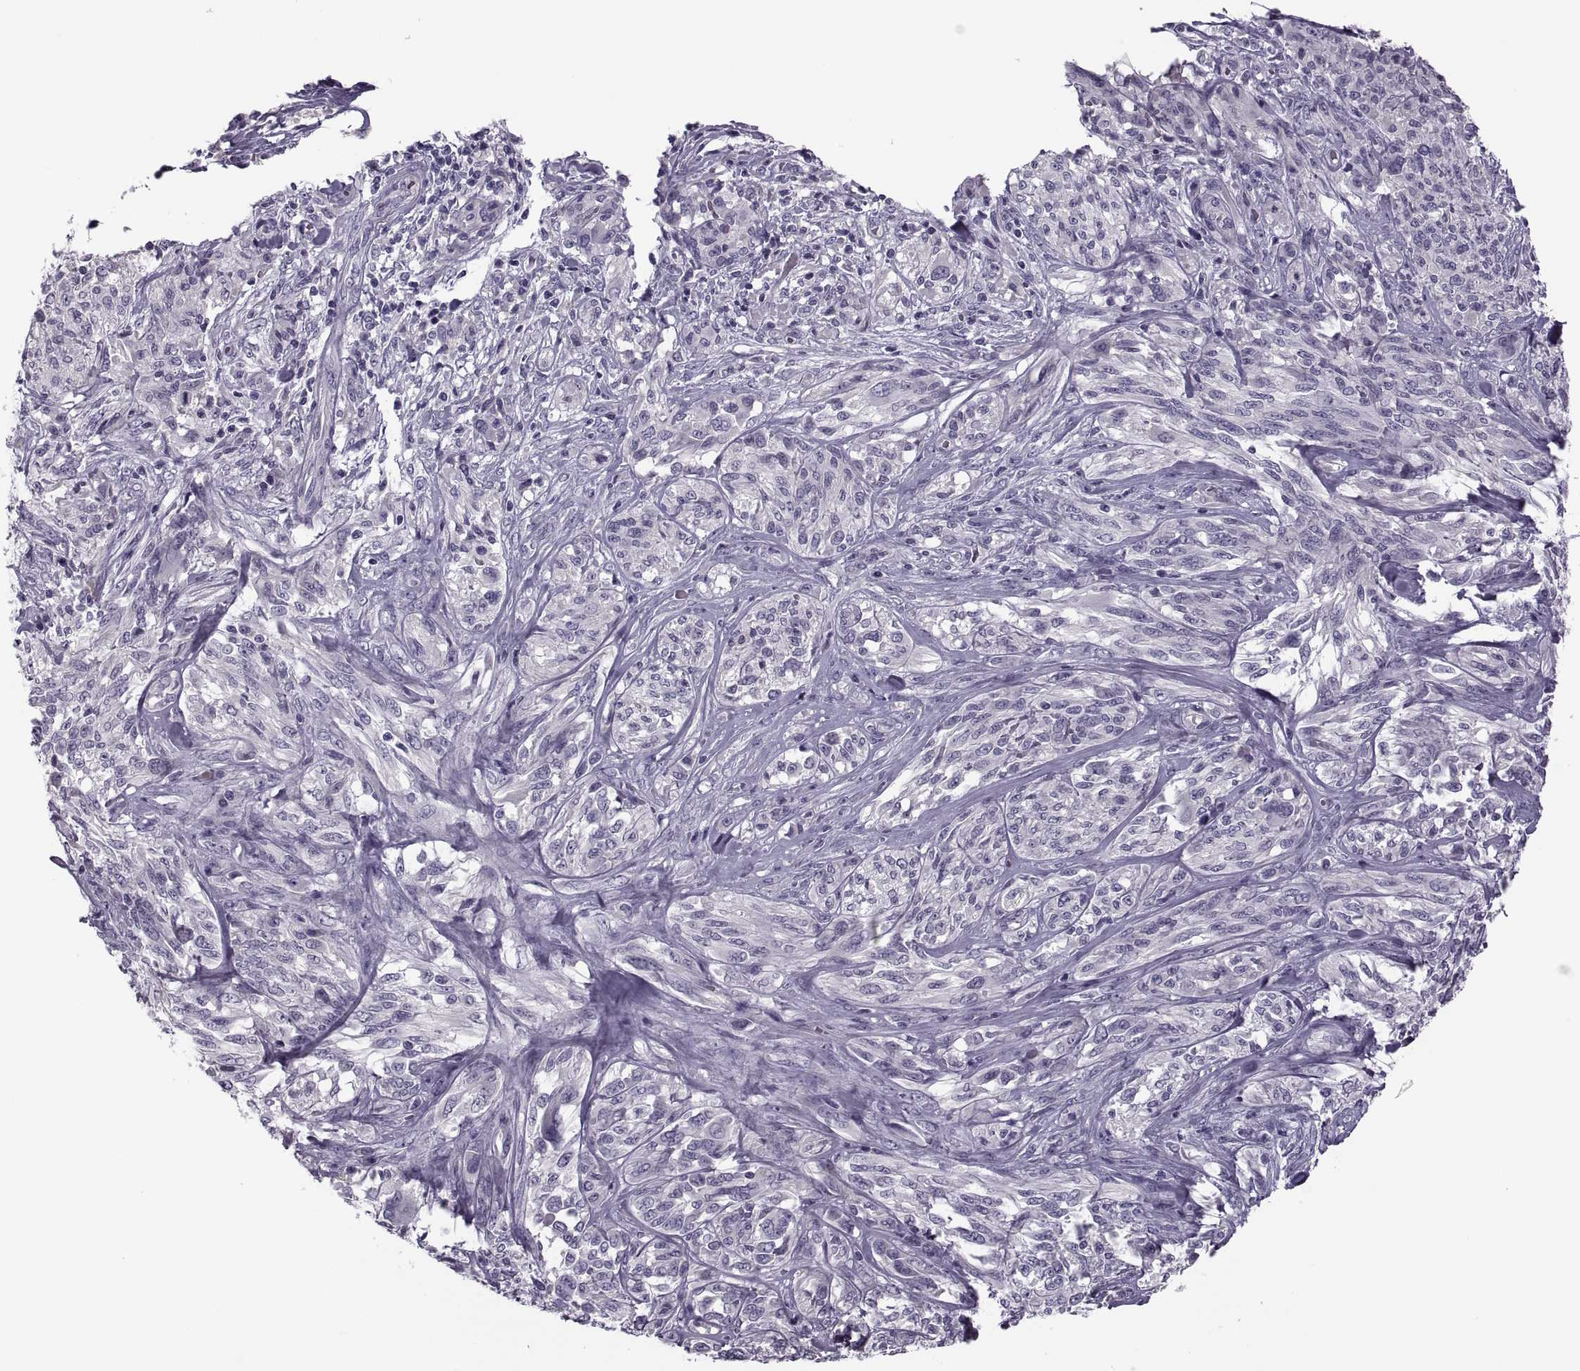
{"staining": {"intensity": "negative", "quantity": "none", "location": "none"}, "tissue": "melanoma", "cell_type": "Tumor cells", "image_type": "cancer", "snomed": [{"axis": "morphology", "description": "Malignant melanoma, NOS"}, {"axis": "topography", "description": "Skin"}], "caption": "This is a micrograph of IHC staining of melanoma, which shows no positivity in tumor cells.", "gene": "PRSS54", "patient": {"sex": "female", "age": 91}}